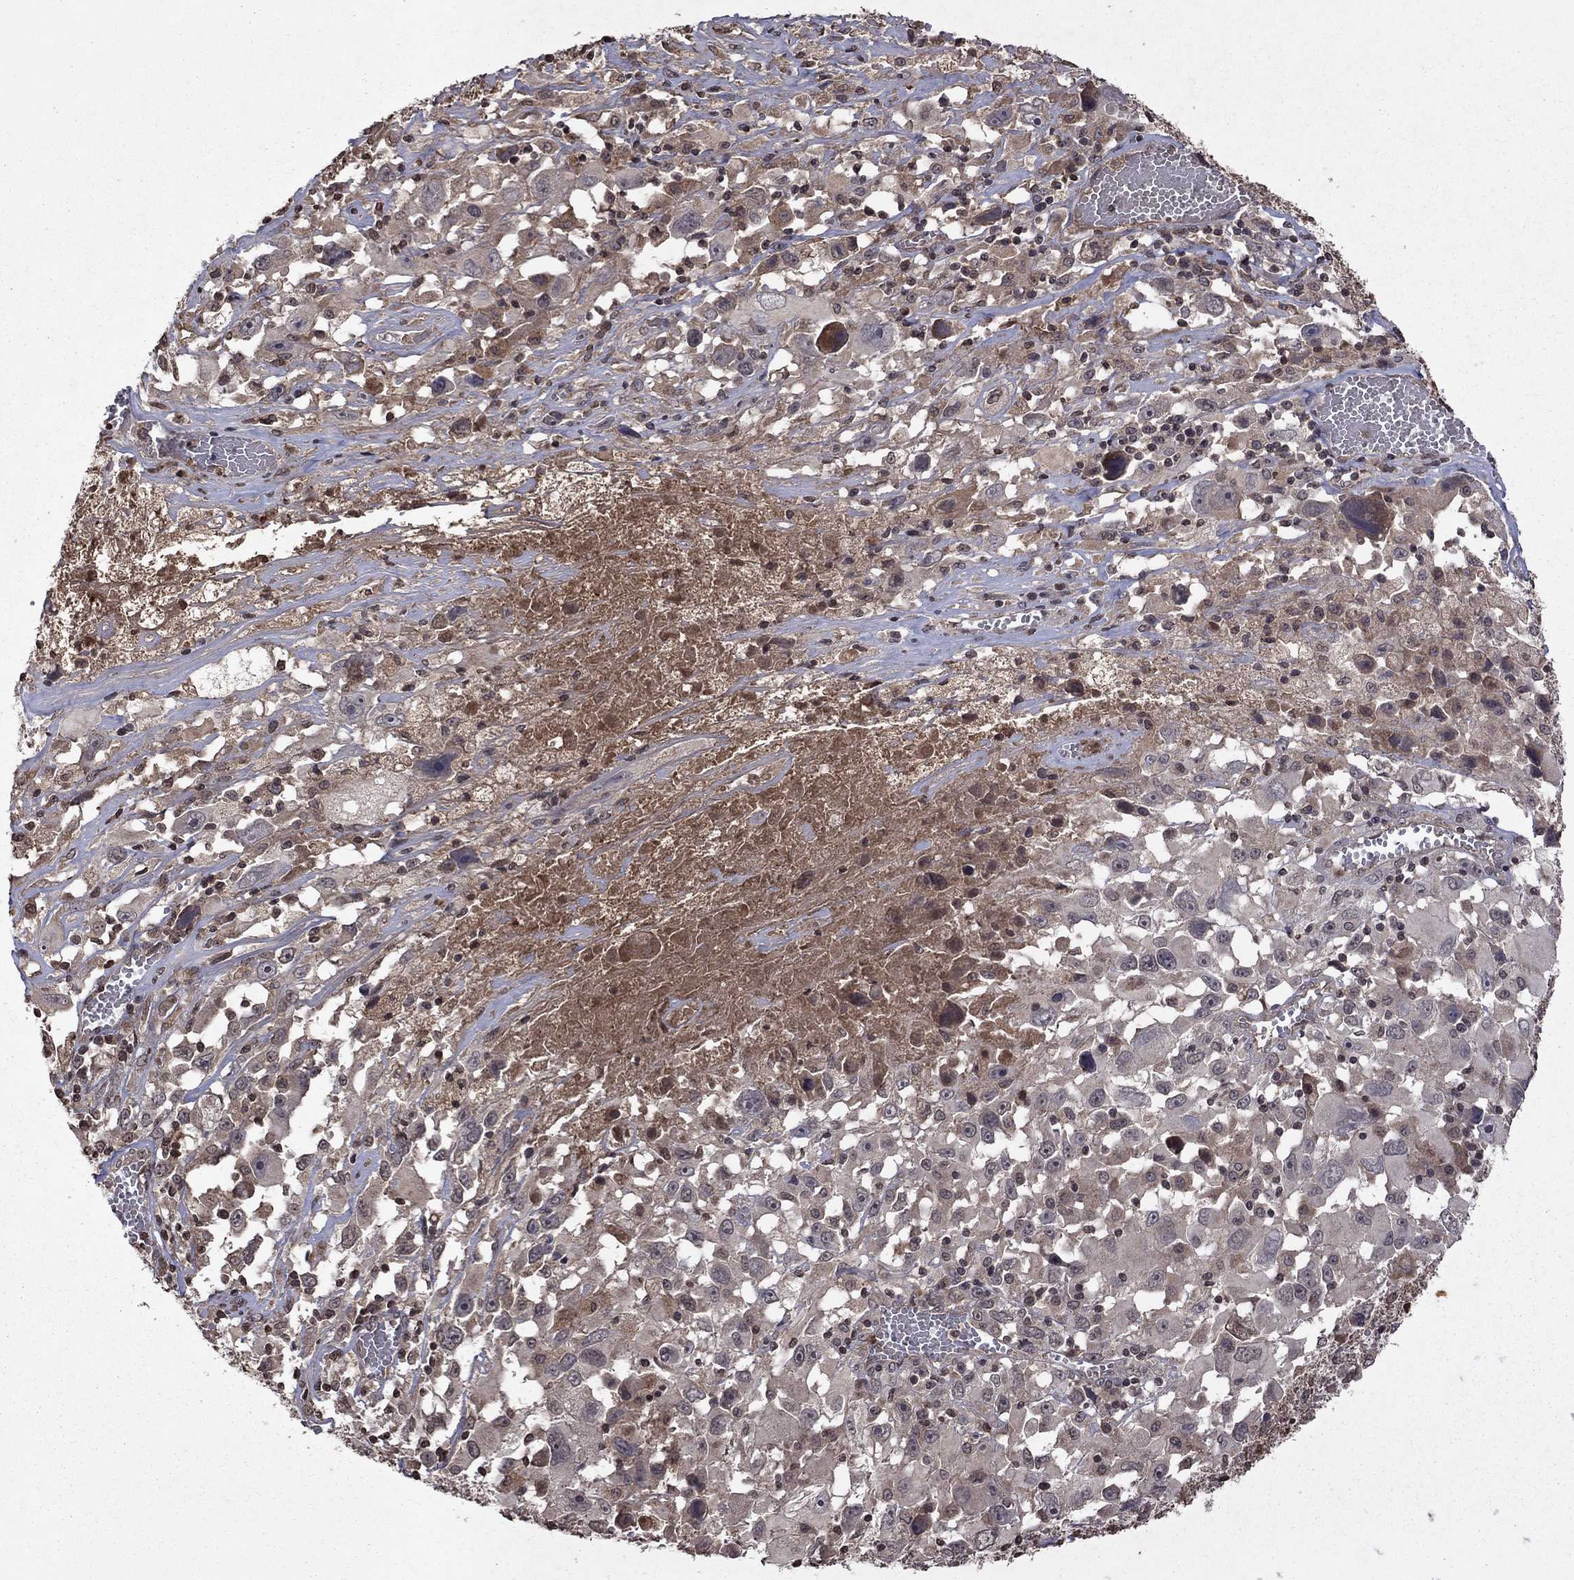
{"staining": {"intensity": "weak", "quantity": "<25%", "location": "cytoplasmic/membranous"}, "tissue": "melanoma", "cell_type": "Tumor cells", "image_type": "cancer", "snomed": [{"axis": "morphology", "description": "Malignant melanoma, Metastatic site"}, {"axis": "topography", "description": "Soft tissue"}], "caption": "An image of human melanoma is negative for staining in tumor cells.", "gene": "NLGN1", "patient": {"sex": "male", "age": 50}}